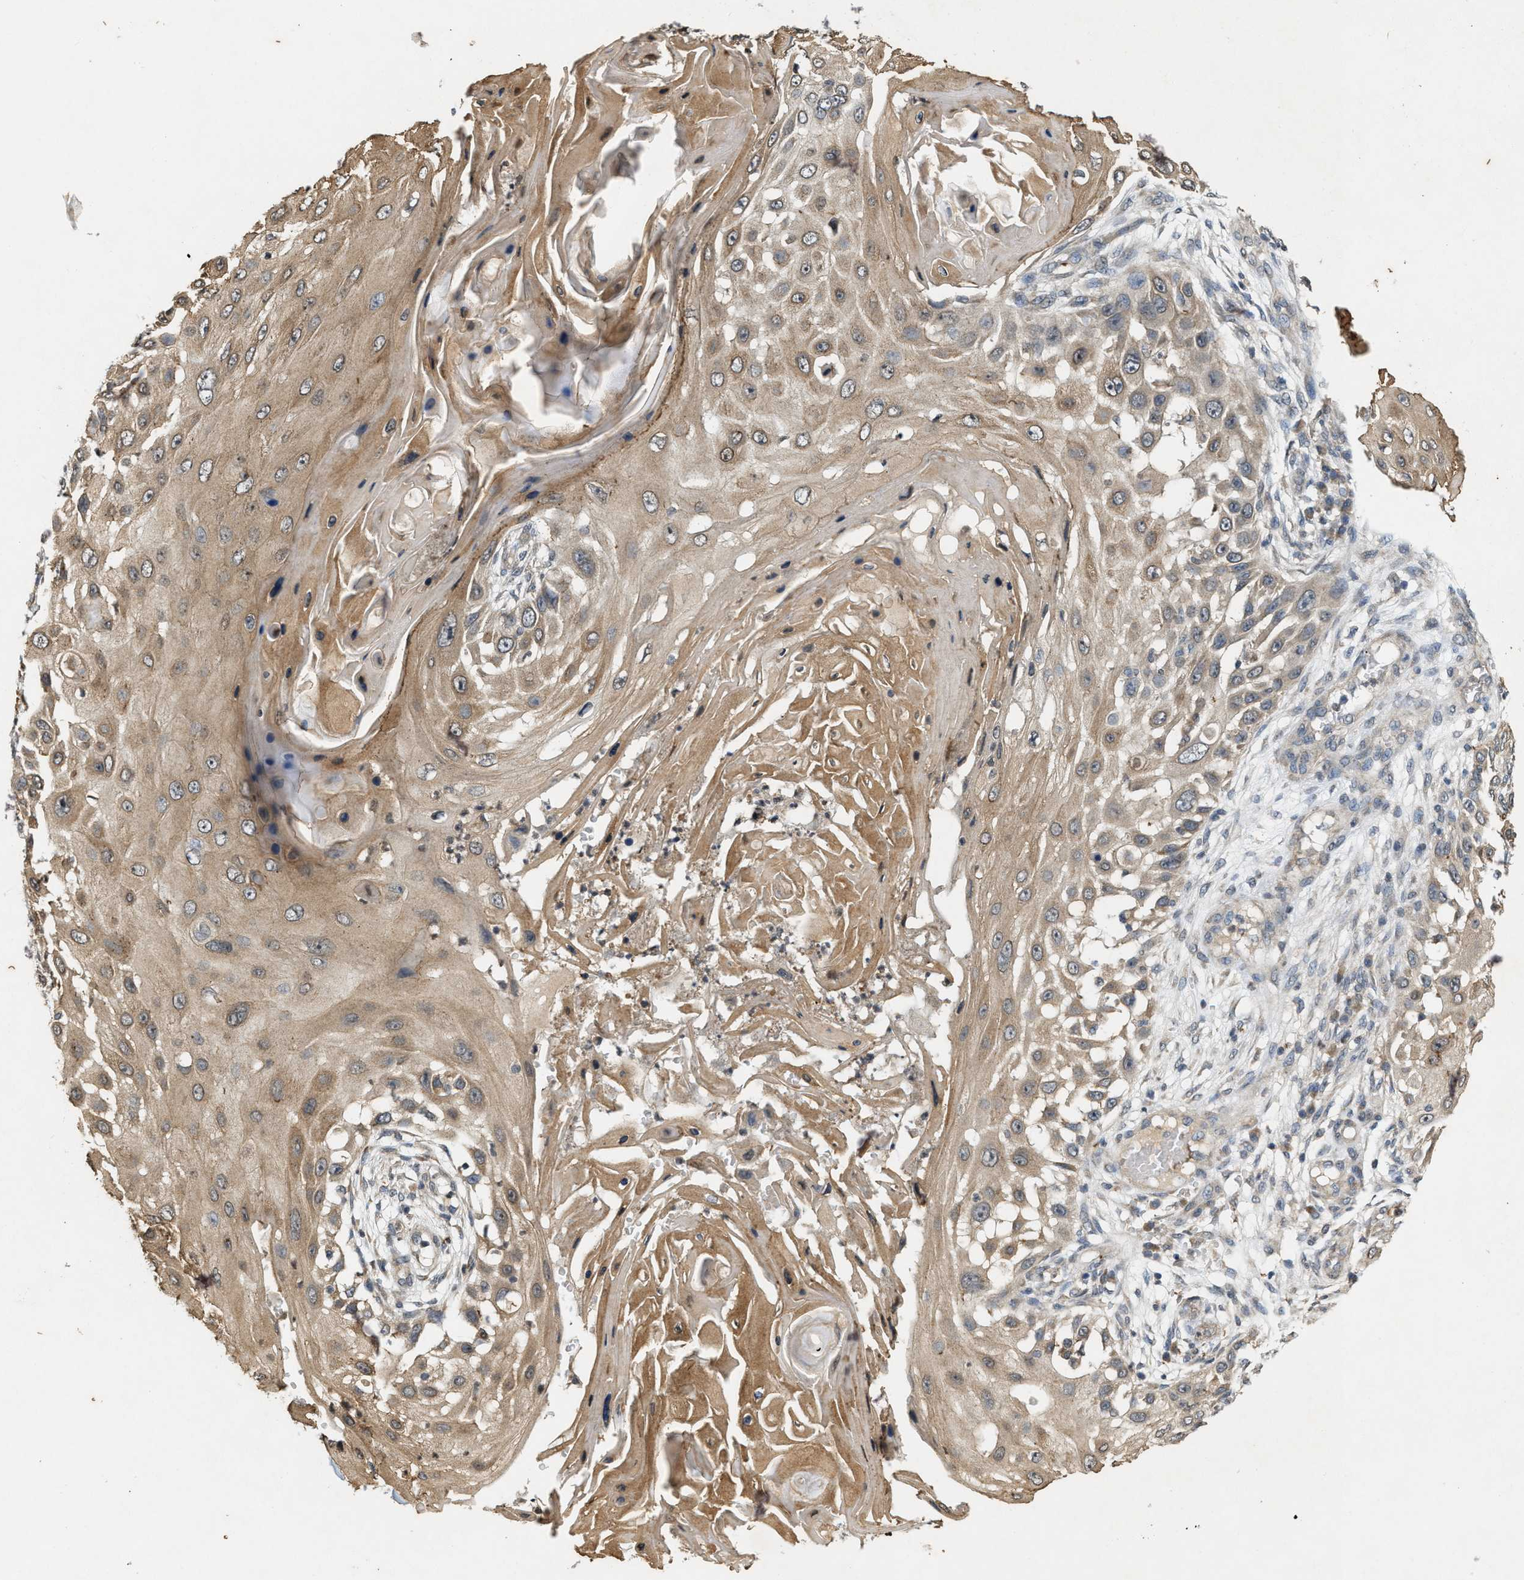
{"staining": {"intensity": "moderate", "quantity": "25%-75%", "location": "cytoplasmic/membranous"}, "tissue": "skin cancer", "cell_type": "Tumor cells", "image_type": "cancer", "snomed": [{"axis": "morphology", "description": "Squamous cell carcinoma, NOS"}, {"axis": "topography", "description": "Skin"}], "caption": "A photomicrograph showing moderate cytoplasmic/membranous positivity in about 25%-75% of tumor cells in skin cancer (squamous cell carcinoma), as visualized by brown immunohistochemical staining.", "gene": "KIF21A", "patient": {"sex": "female", "age": 44}}